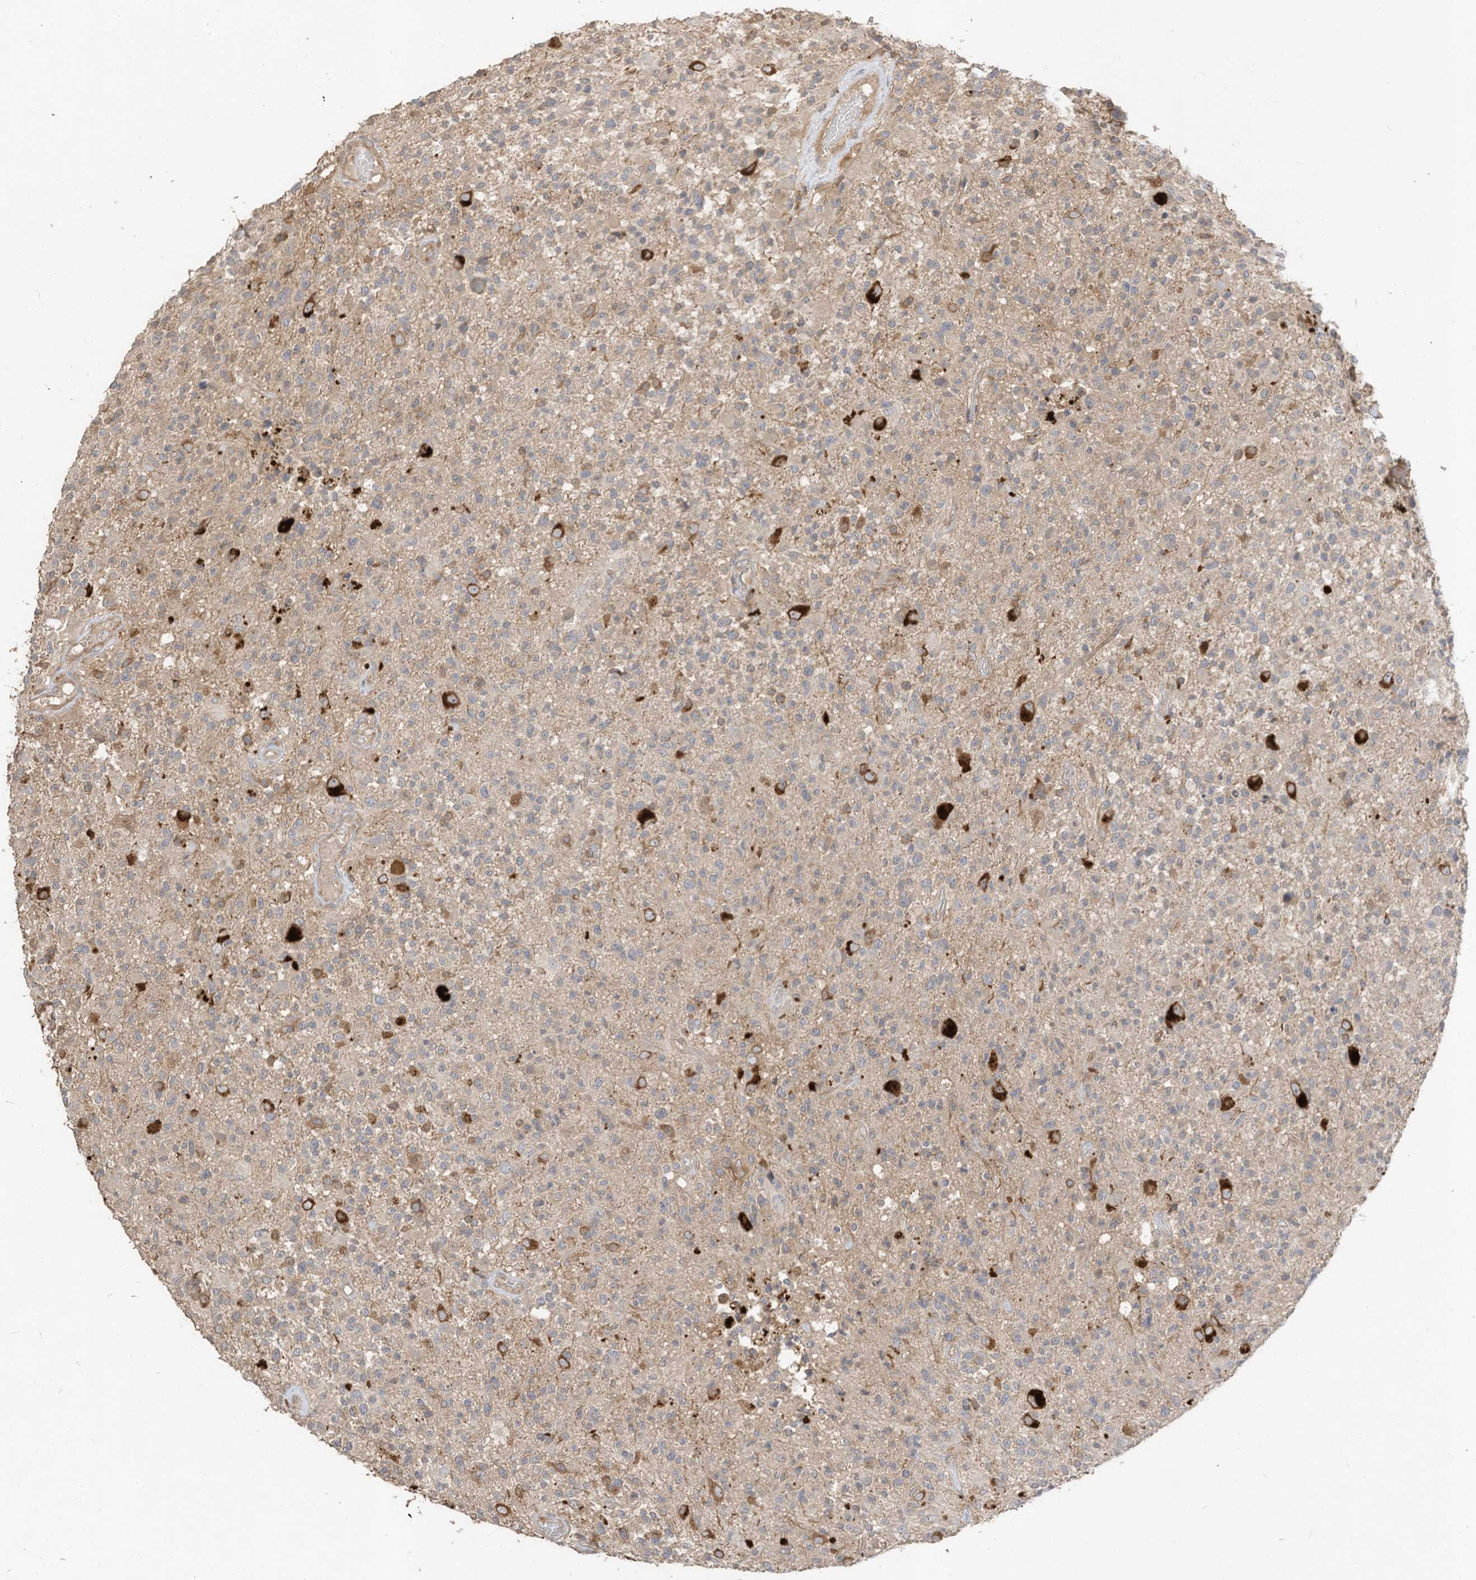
{"staining": {"intensity": "weak", "quantity": "<25%", "location": "cytoplasmic/membranous"}, "tissue": "glioma", "cell_type": "Tumor cells", "image_type": "cancer", "snomed": [{"axis": "morphology", "description": "Glioma, malignant, High grade"}, {"axis": "morphology", "description": "Glioblastoma, NOS"}, {"axis": "topography", "description": "Brain"}], "caption": "Image shows no significant protein staining in tumor cells of glioma. (DAB (3,3'-diaminobenzidine) IHC visualized using brightfield microscopy, high magnification).", "gene": "LDAH", "patient": {"sex": "male", "age": 60}}